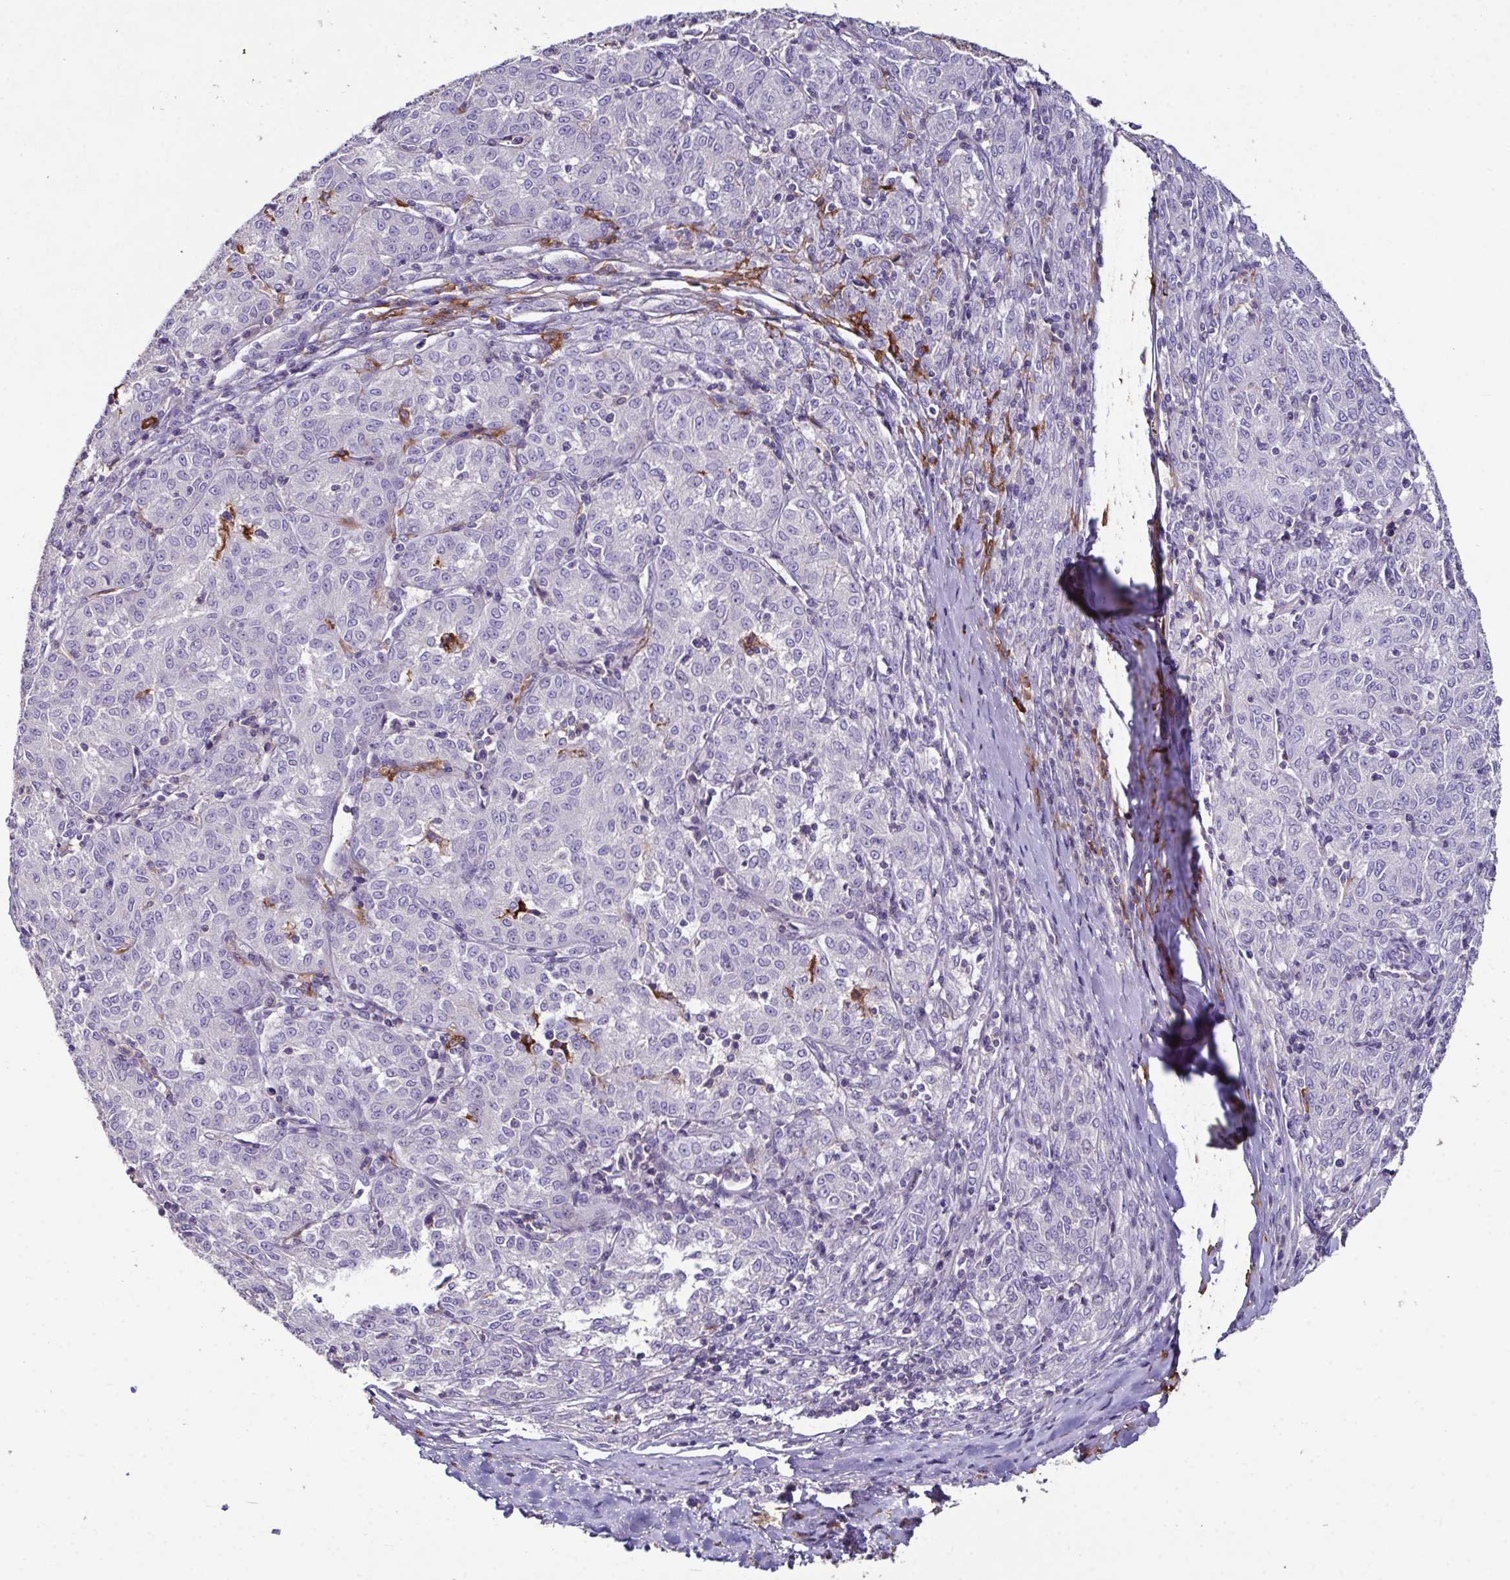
{"staining": {"intensity": "negative", "quantity": "none", "location": "none"}, "tissue": "melanoma", "cell_type": "Tumor cells", "image_type": "cancer", "snomed": [{"axis": "morphology", "description": "Malignant melanoma, NOS"}, {"axis": "topography", "description": "Skin"}], "caption": "High magnification brightfield microscopy of malignant melanoma stained with DAB (3,3'-diaminobenzidine) (brown) and counterstained with hematoxylin (blue): tumor cells show no significant staining.", "gene": "MARCO", "patient": {"sex": "female", "age": 72}}